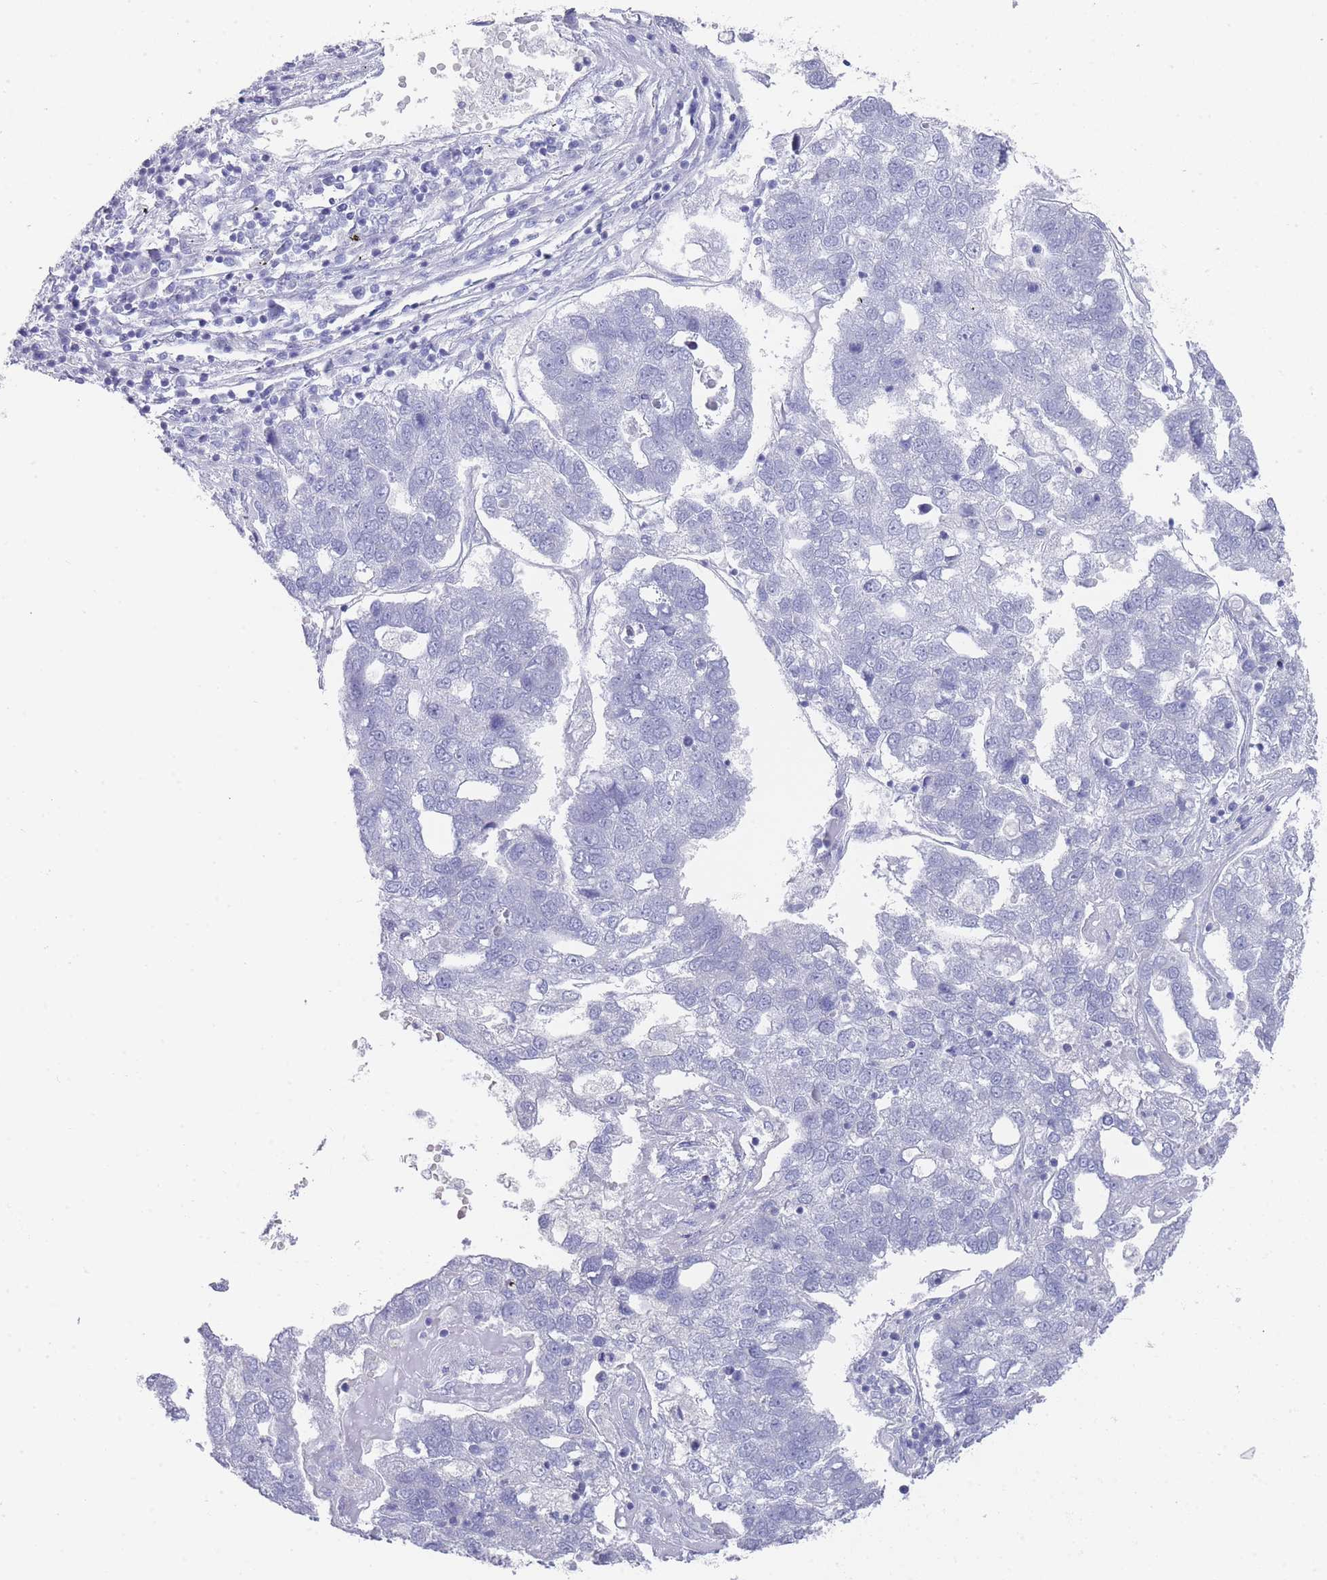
{"staining": {"intensity": "negative", "quantity": "none", "location": "none"}, "tissue": "pancreatic cancer", "cell_type": "Tumor cells", "image_type": "cancer", "snomed": [{"axis": "morphology", "description": "Adenocarcinoma, NOS"}, {"axis": "topography", "description": "Pancreas"}], "caption": "Immunohistochemistry (IHC) micrograph of pancreatic cancer stained for a protein (brown), which shows no expression in tumor cells.", "gene": "RAB2B", "patient": {"sex": "female", "age": 61}}